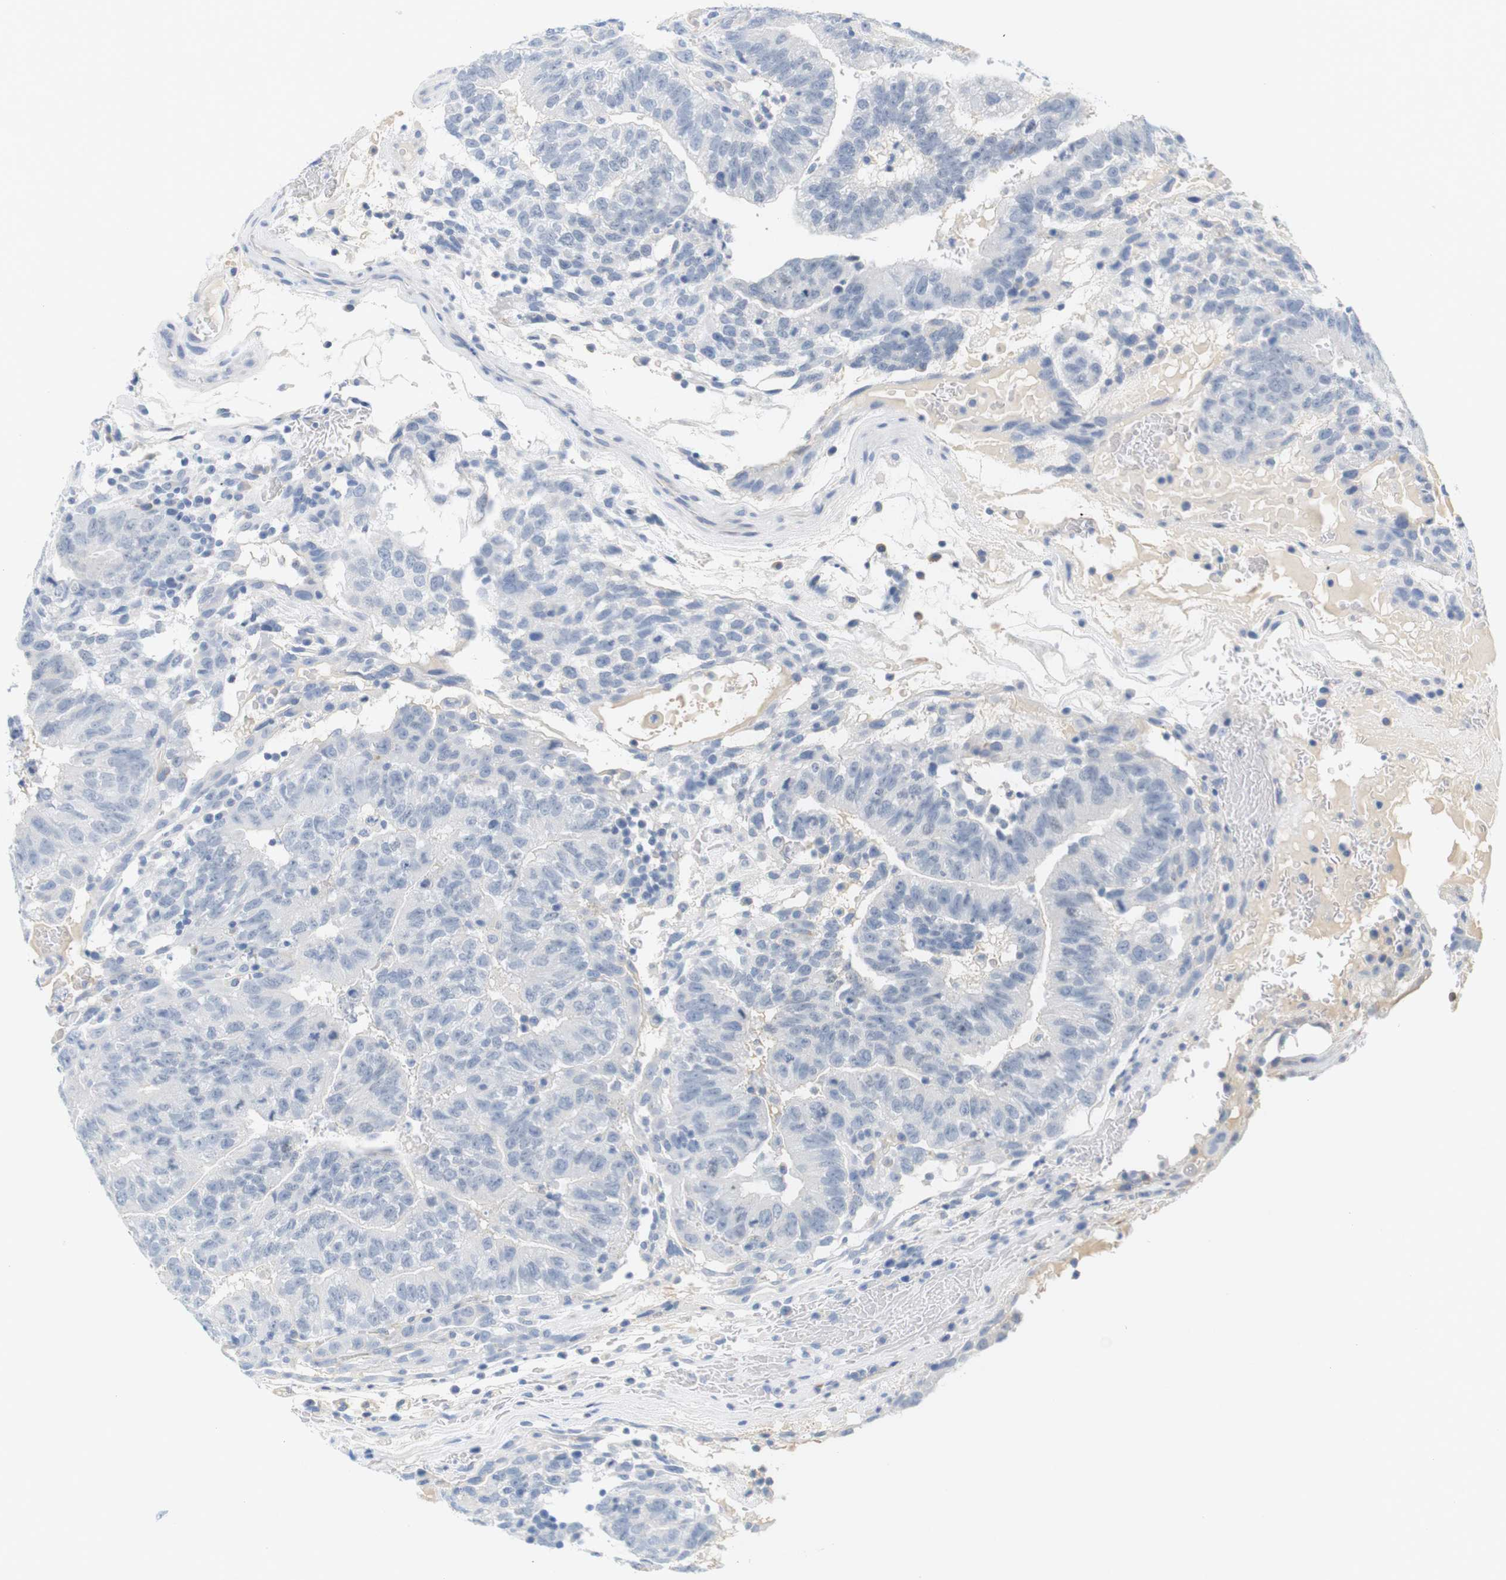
{"staining": {"intensity": "negative", "quantity": "none", "location": "none"}, "tissue": "testis cancer", "cell_type": "Tumor cells", "image_type": "cancer", "snomed": [{"axis": "morphology", "description": "Seminoma, NOS"}, {"axis": "morphology", "description": "Carcinoma, Embryonal, NOS"}, {"axis": "topography", "description": "Testis"}], "caption": "This is an immunohistochemistry (IHC) micrograph of seminoma (testis). There is no positivity in tumor cells.", "gene": "RGS9", "patient": {"sex": "male", "age": 52}}